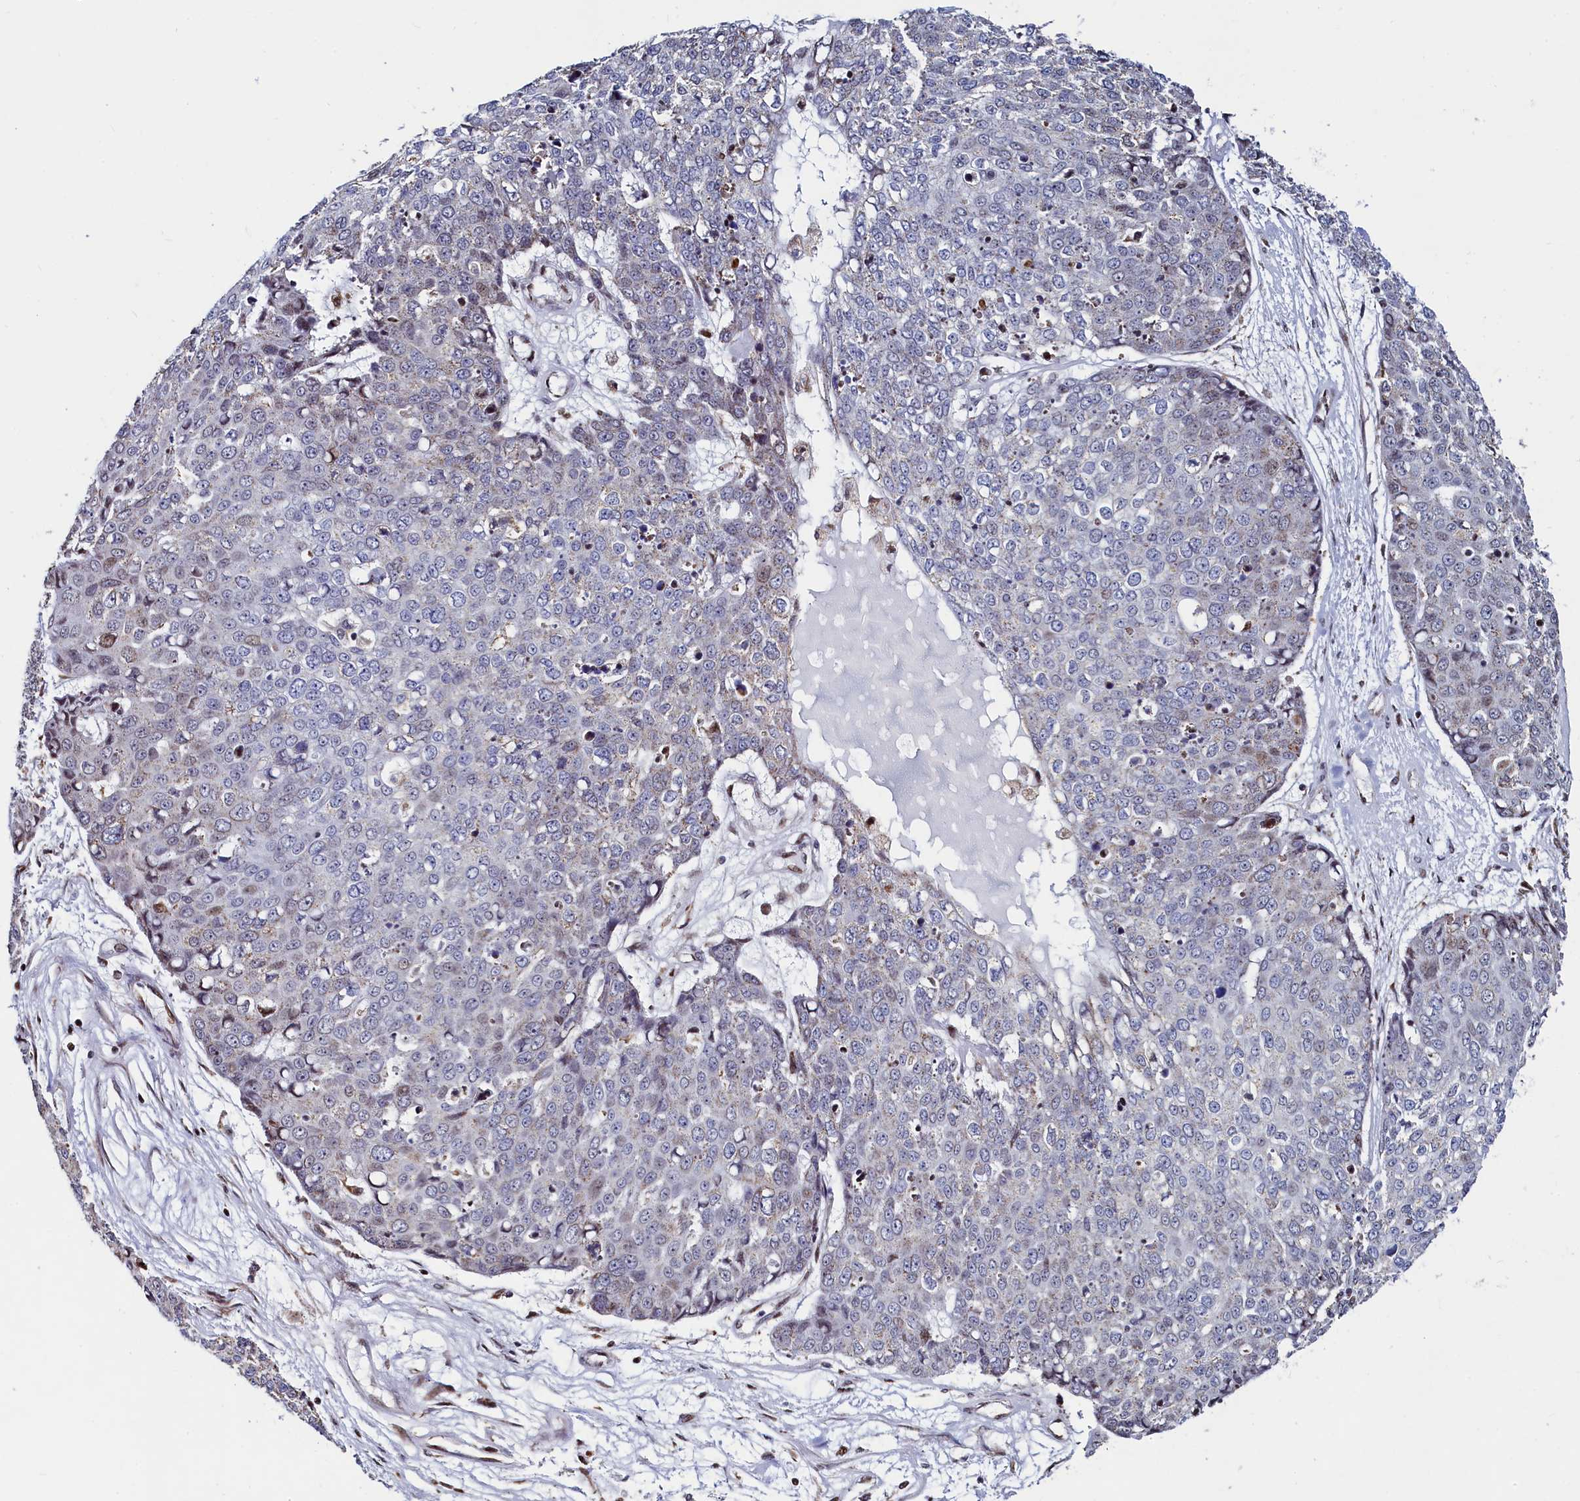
{"staining": {"intensity": "negative", "quantity": "none", "location": "none"}, "tissue": "skin cancer", "cell_type": "Tumor cells", "image_type": "cancer", "snomed": [{"axis": "morphology", "description": "Squamous cell carcinoma, NOS"}, {"axis": "topography", "description": "Skin"}], "caption": "Tumor cells are negative for protein expression in human skin cancer. Nuclei are stained in blue.", "gene": "HDGFL3", "patient": {"sex": "female", "age": 44}}